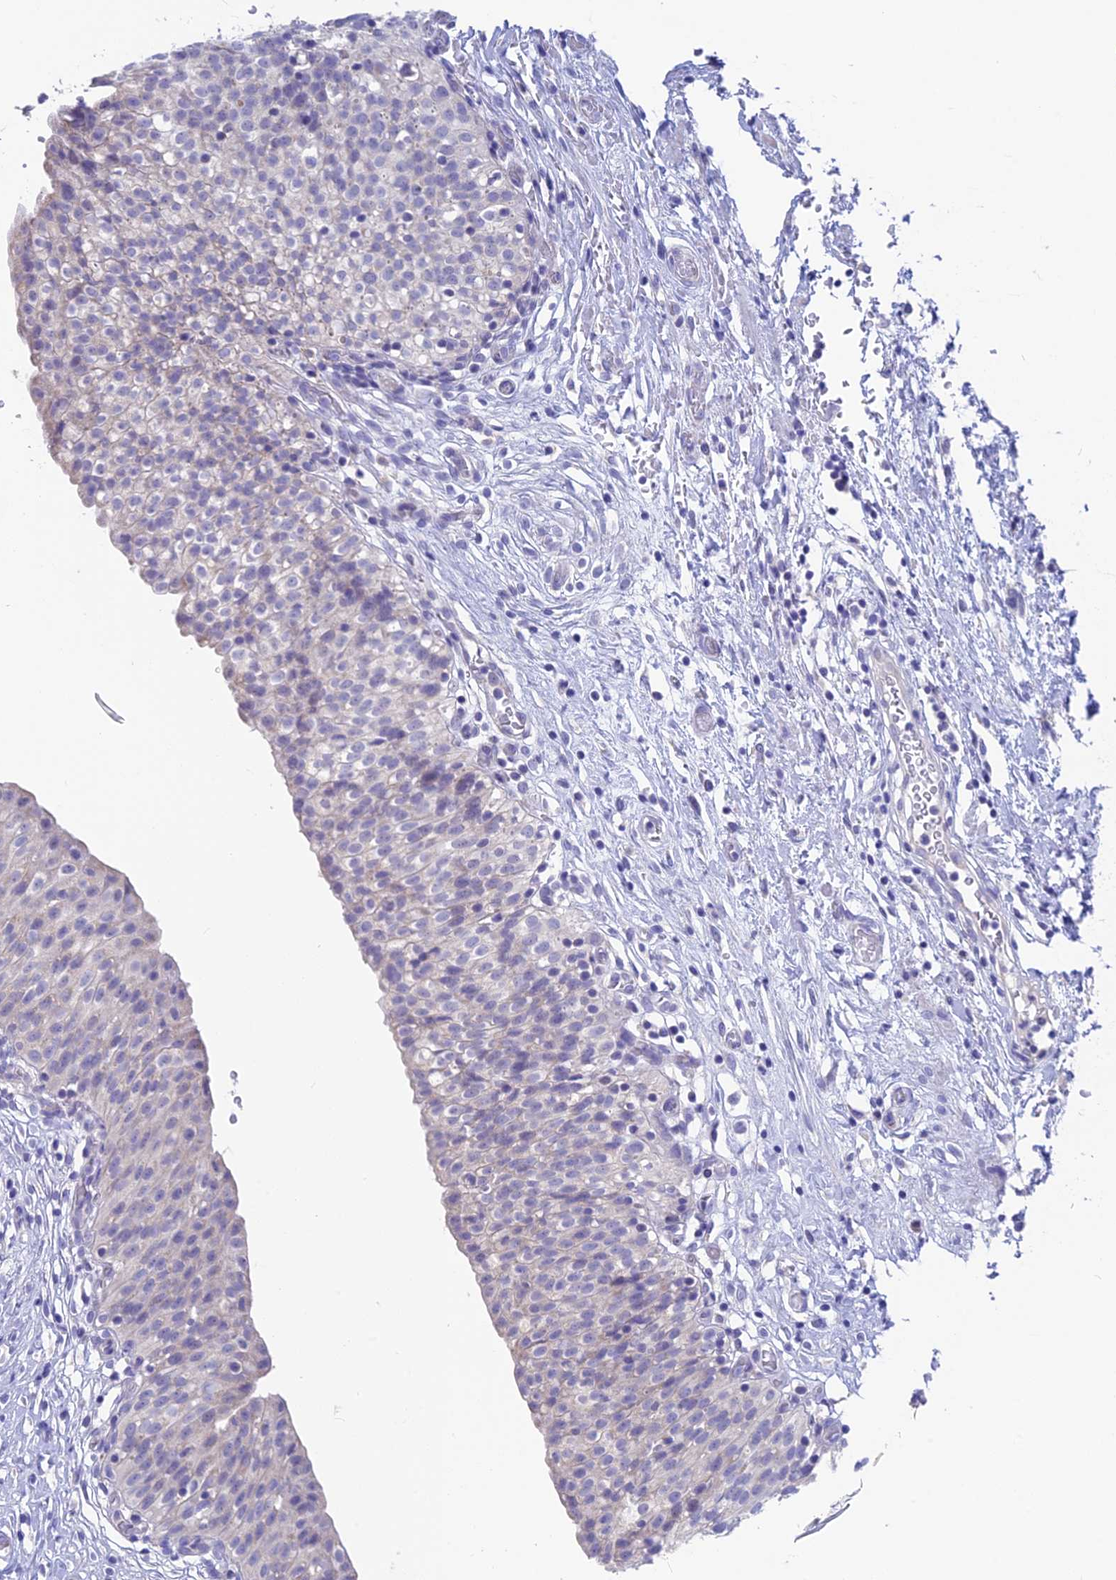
{"staining": {"intensity": "negative", "quantity": "none", "location": "none"}, "tissue": "urinary bladder", "cell_type": "Urothelial cells", "image_type": "normal", "snomed": [{"axis": "morphology", "description": "Normal tissue, NOS"}, {"axis": "topography", "description": "Urinary bladder"}], "caption": "Urothelial cells are negative for protein expression in unremarkable human urinary bladder. Brightfield microscopy of immunohistochemistry stained with DAB (brown) and hematoxylin (blue), captured at high magnification.", "gene": "SNTN", "patient": {"sex": "male", "age": 55}}